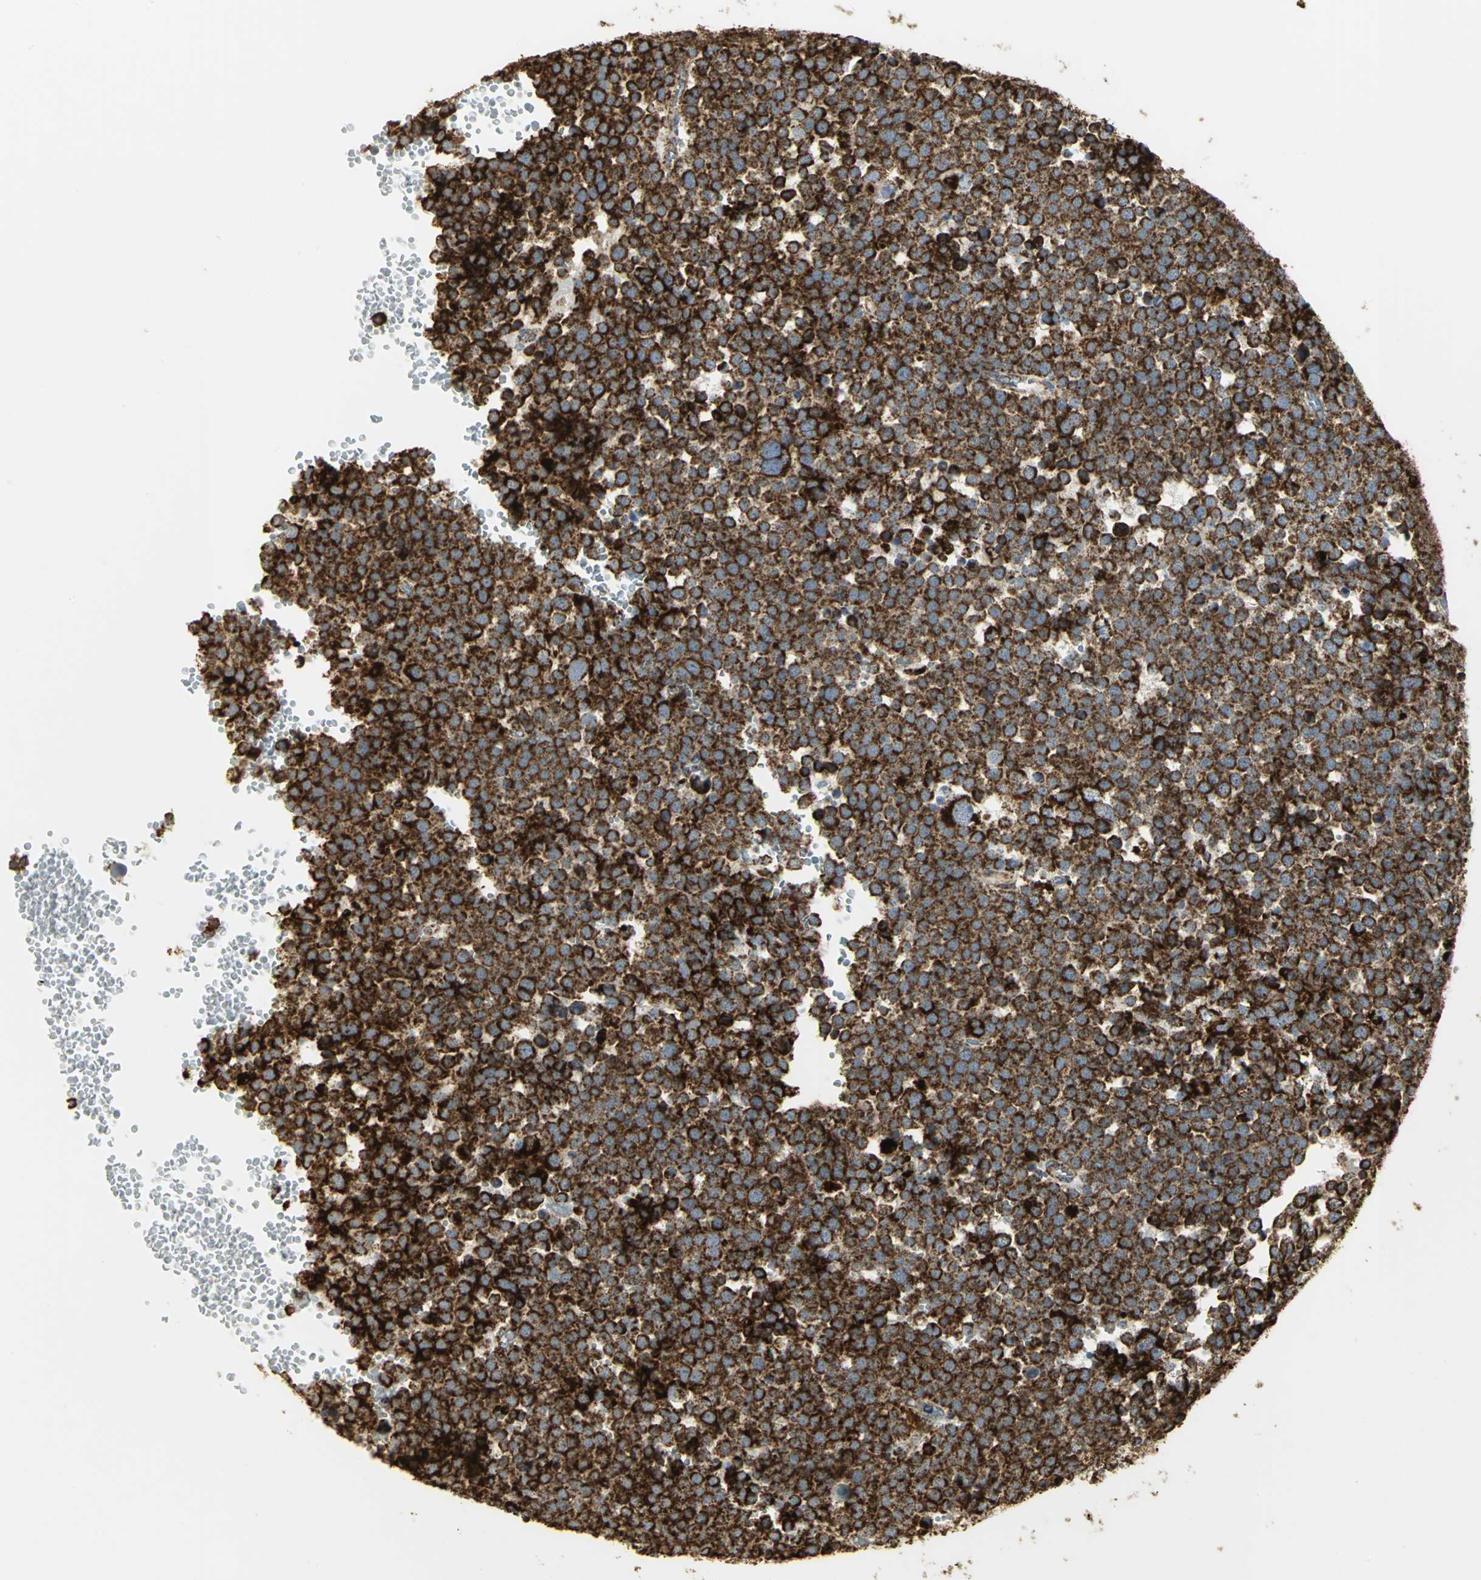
{"staining": {"intensity": "strong", "quantity": ">75%", "location": "cytoplasmic/membranous"}, "tissue": "testis cancer", "cell_type": "Tumor cells", "image_type": "cancer", "snomed": [{"axis": "morphology", "description": "Seminoma, NOS"}, {"axis": "topography", "description": "Testis"}], "caption": "Seminoma (testis) stained for a protein exhibits strong cytoplasmic/membranous positivity in tumor cells. The staining is performed using DAB (3,3'-diaminobenzidine) brown chromogen to label protein expression. The nuclei are counter-stained blue using hematoxylin.", "gene": "VDAC1", "patient": {"sex": "male", "age": 71}}